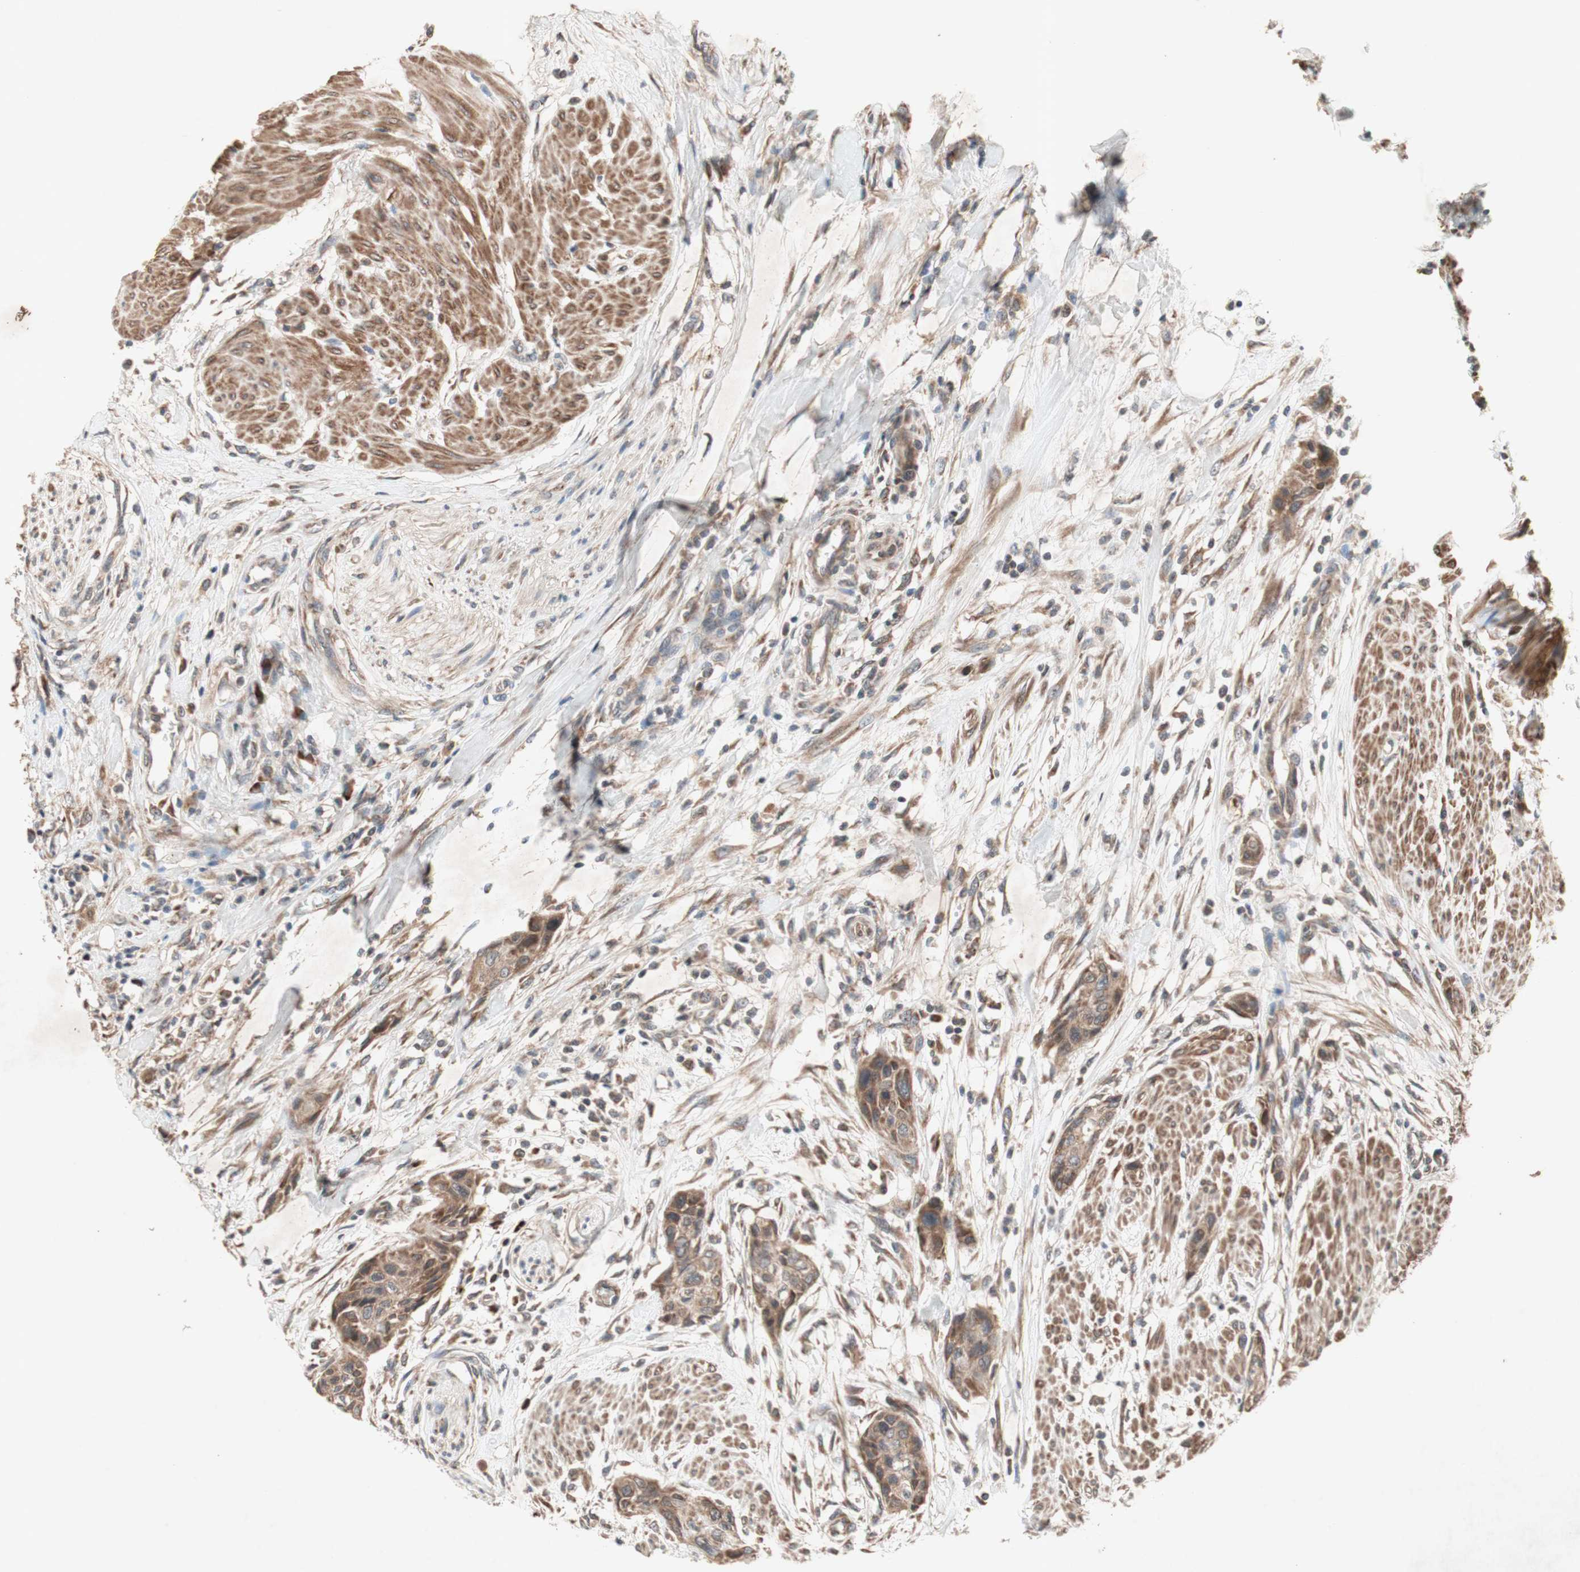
{"staining": {"intensity": "moderate", "quantity": ">75%", "location": "cytoplasmic/membranous"}, "tissue": "urothelial cancer", "cell_type": "Tumor cells", "image_type": "cancer", "snomed": [{"axis": "morphology", "description": "Urothelial carcinoma, High grade"}, {"axis": "topography", "description": "Urinary bladder"}], "caption": "This histopathology image shows immunohistochemistry staining of urothelial cancer, with medium moderate cytoplasmic/membranous positivity in about >75% of tumor cells.", "gene": "DDOST", "patient": {"sex": "male", "age": 35}}